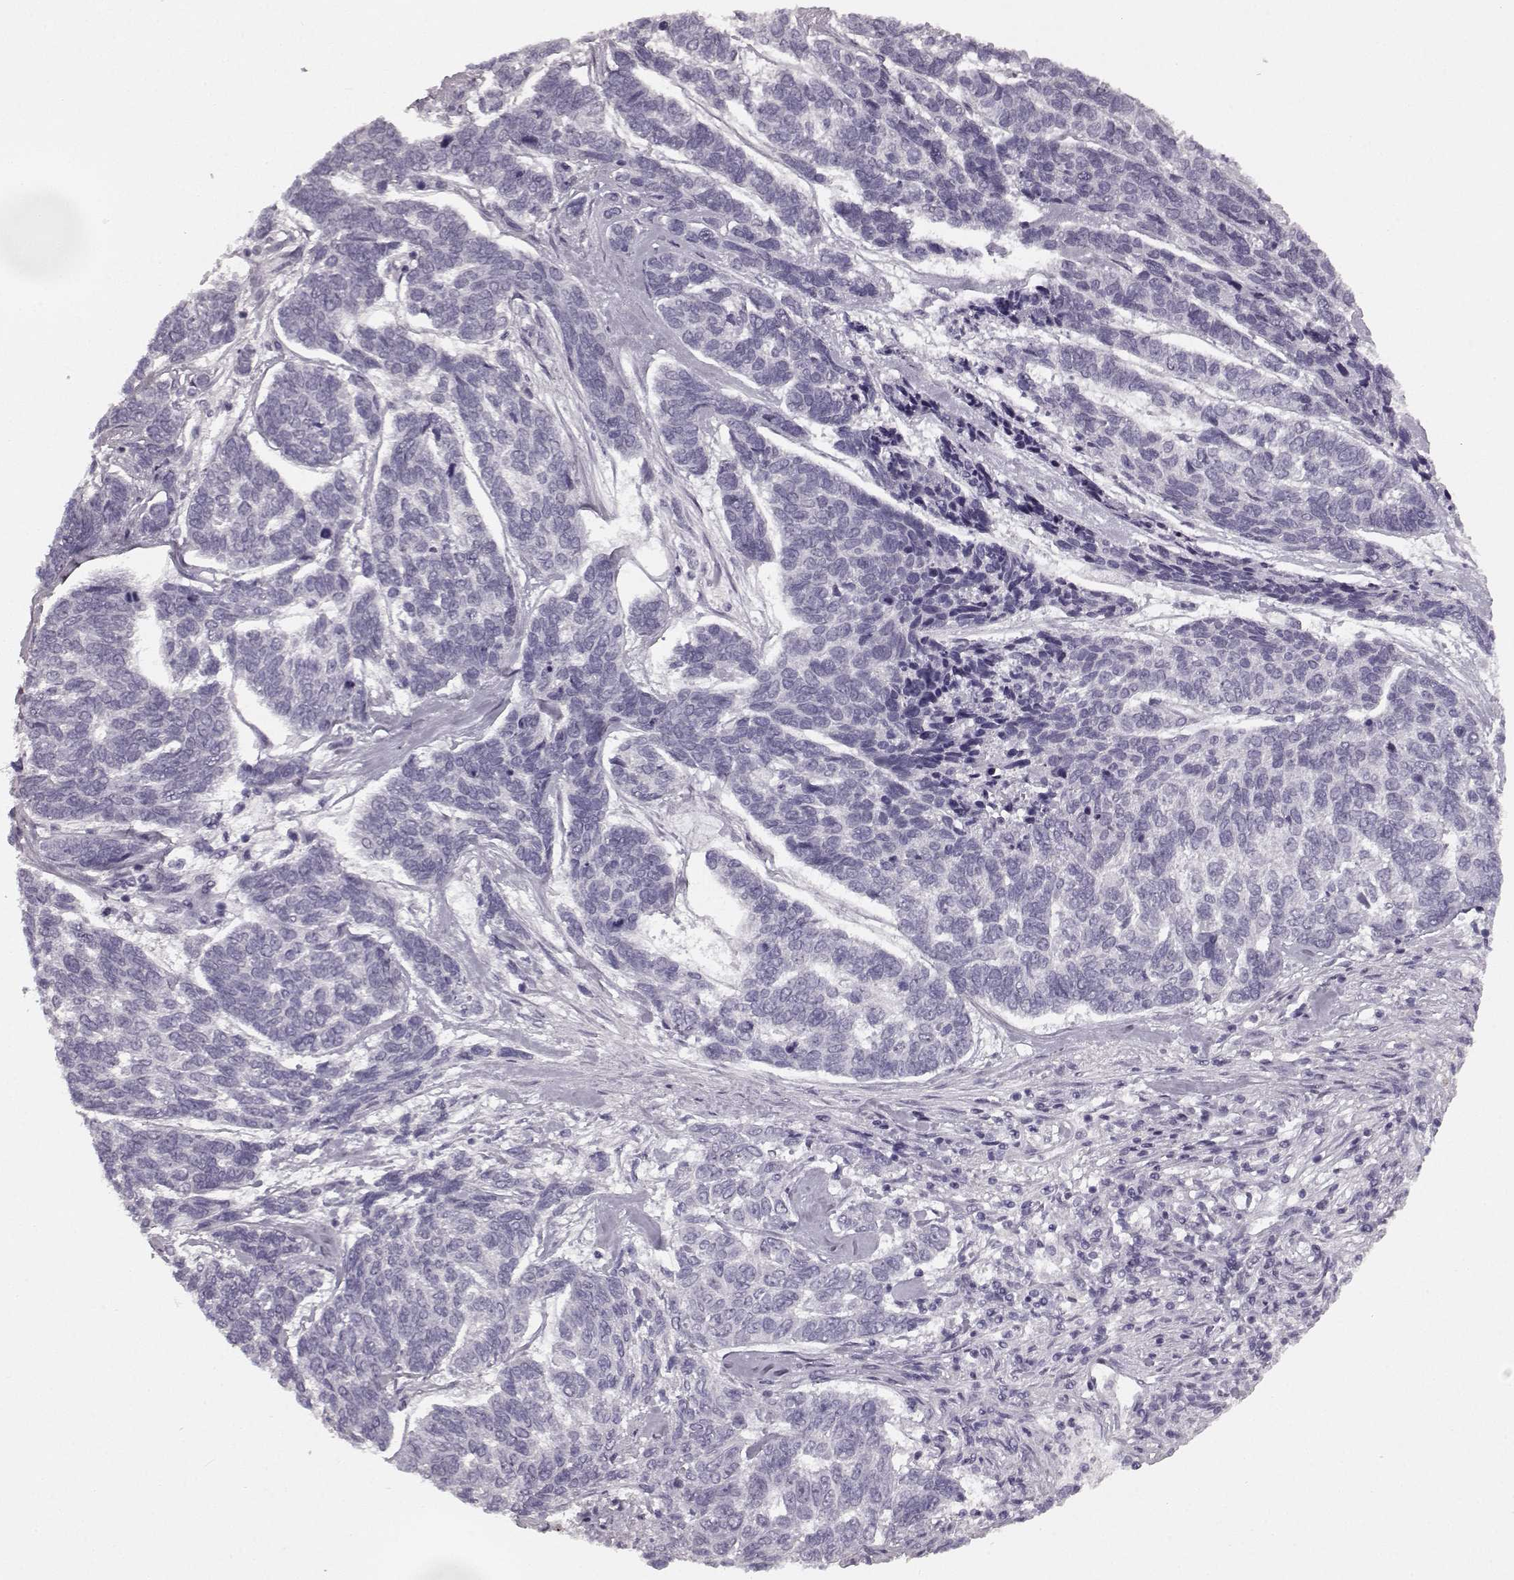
{"staining": {"intensity": "negative", "quantity": "none", "location": "none"}, "tissue": "skin cancer", "cell_type": "Tumor cells", "image_type": "cancer", "snomed": [{"axis": "morphology", "description": "Basal cell carcinoma"}, {"axis": "topography", "description": "Skin"}], "caption": "There is no significant staining in tumor cells of basal cell carcinoma (skin). (Stains: DAB (3,3'-diaminobenzidine) IHC with hematoxylin counter stain, Microscopy: brightfield microscopy at high magnification).", "gene": "SEMG2", "patient": {"sex": "female", "age": 65}}